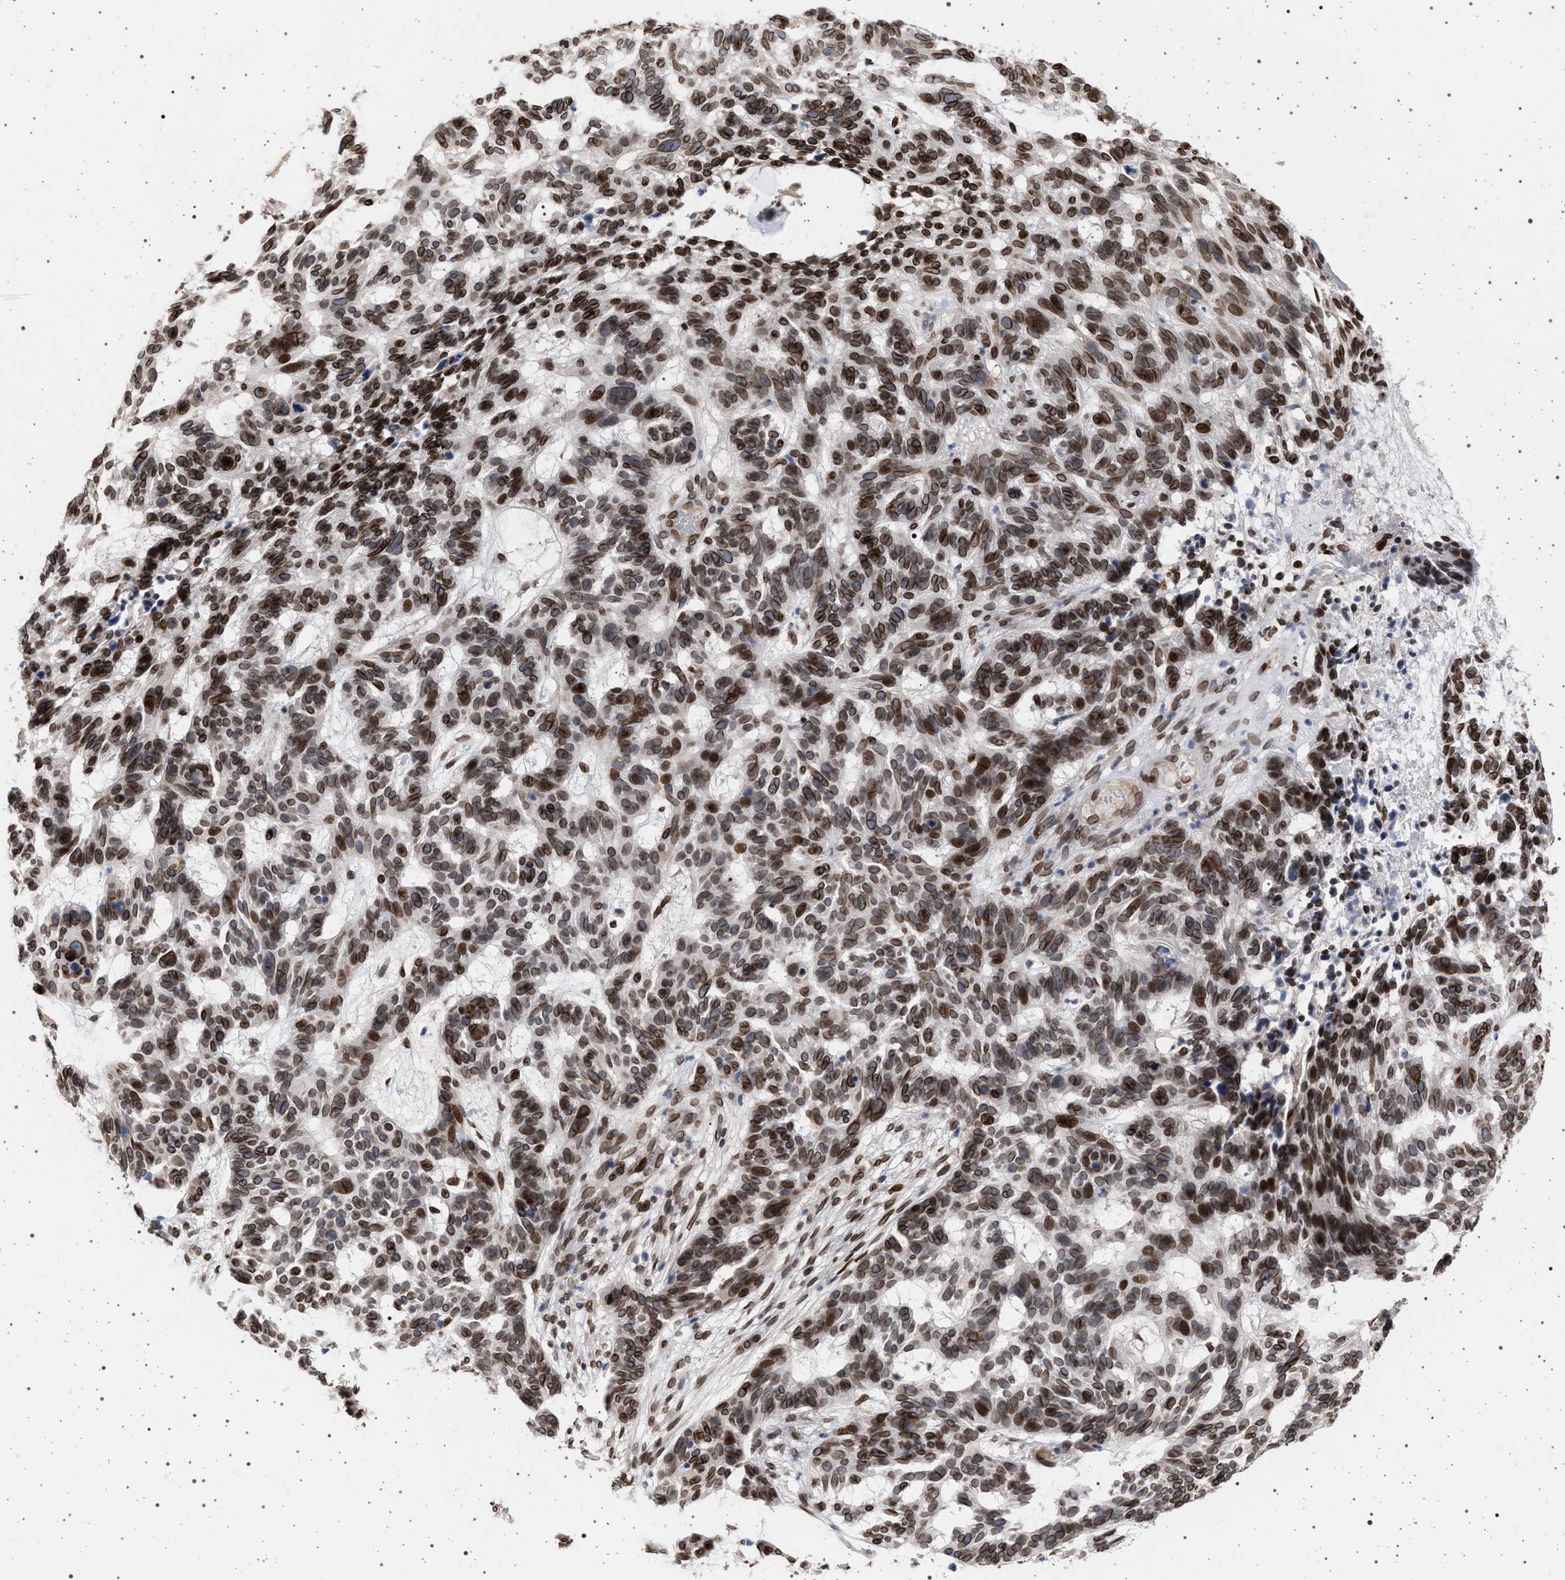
{"staining": {"intensity": "moderate", "quantity": ">75%", "location": "cytoplasmic/membranous,nuclear"}, "tissue": "skin cancer", "cell_type": "Tumor cells", "image_type": "cancer", "snomed": [{"axis": "morphology", "description": "Basal cell carcinoma"}, {"axis": "topography", "description": "Skin"}], "caption": "Skin cancer (basal cell carcinoma) stained with immunohistochemistry reveals moderate cytoplasmic/membranous and nuclear staining in approximately >75% of tumor cells.", "gene": "ING2", "patient": {"sex": "male", "age": 85}}